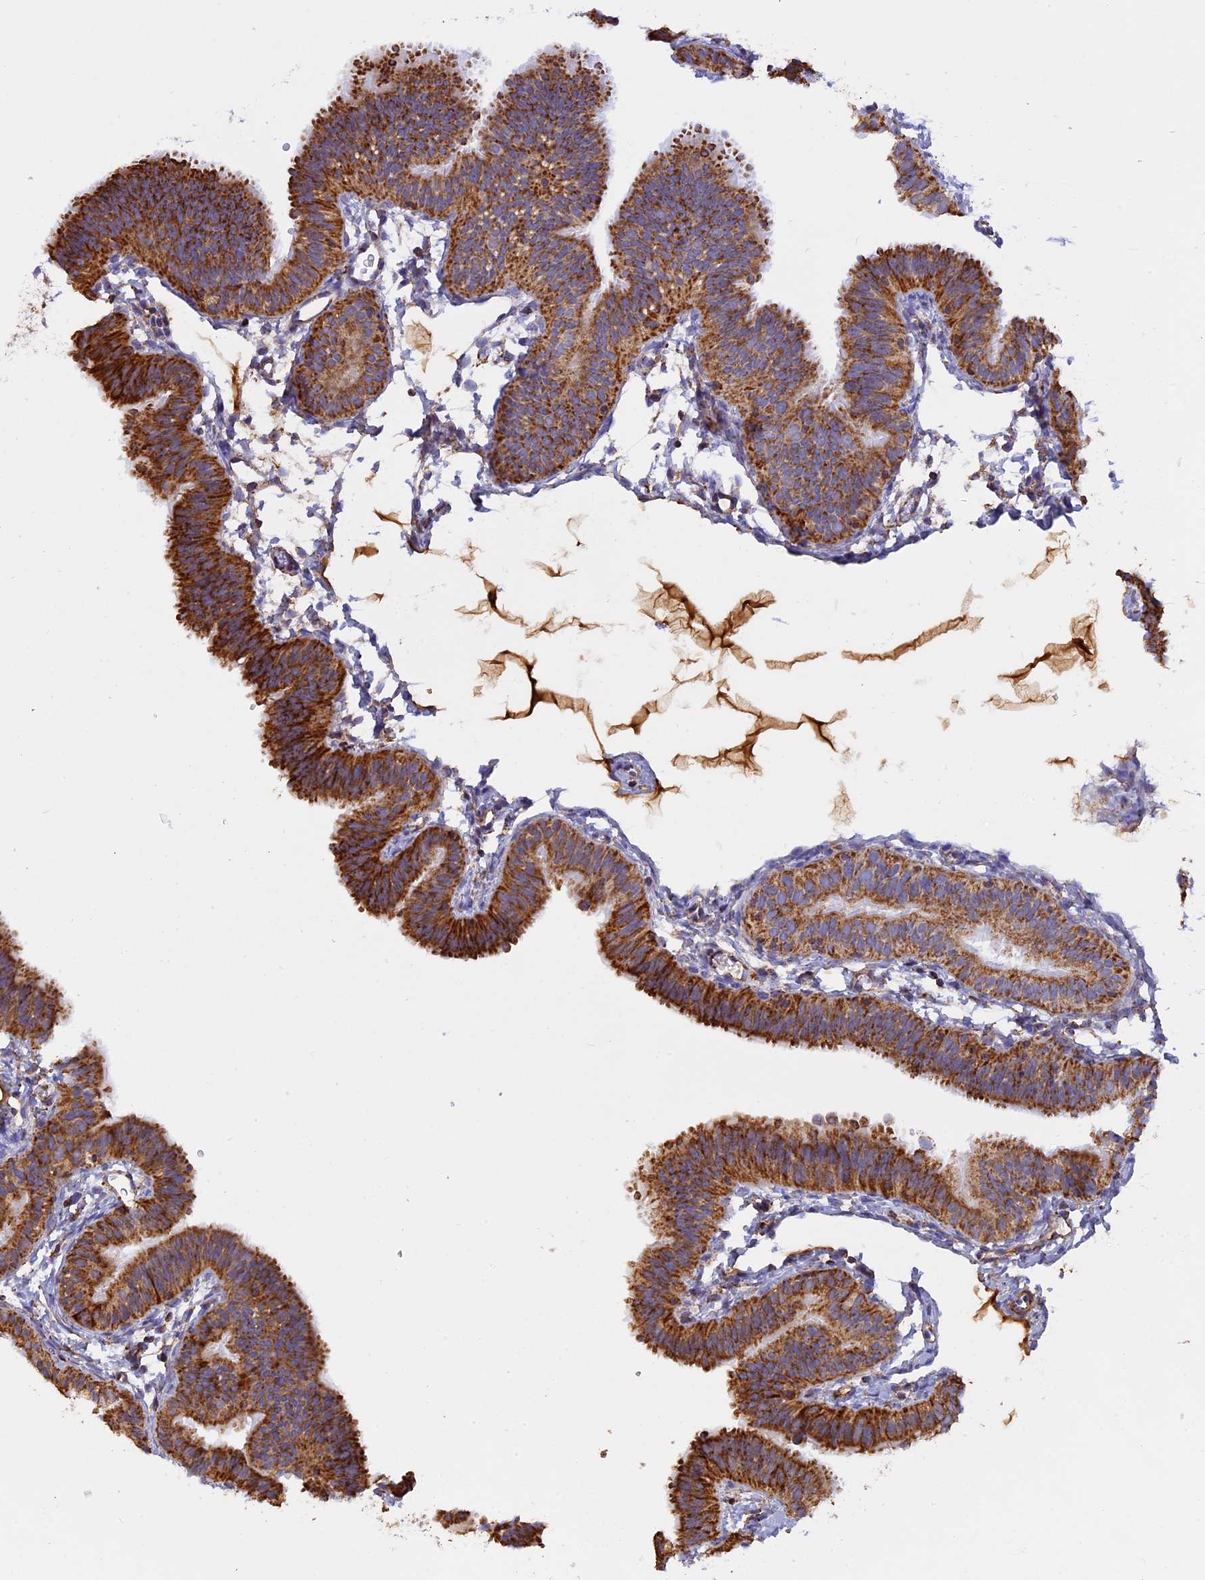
{"staining": {"intensity": "strong", "quantity": ">75%", "location": "cytoplasmic/membranous"}, "tissue": "fallopian tube", "cell_type": "Glandular cells", "image_type": "normal", "snomed": [{"axis": "morphology", "description": "Normal tissue, NOS"}, {"axis": "topography", "description": "Fallopian tube"}], "caption": "DAB immunohistochemical staining of benign fallopian tube shows strong cytoplasmic/membranous protein expression in approximately >75% of glandular cells.", "gene": "KCNG1", "patient": {"sex": "female", "age": 35}}